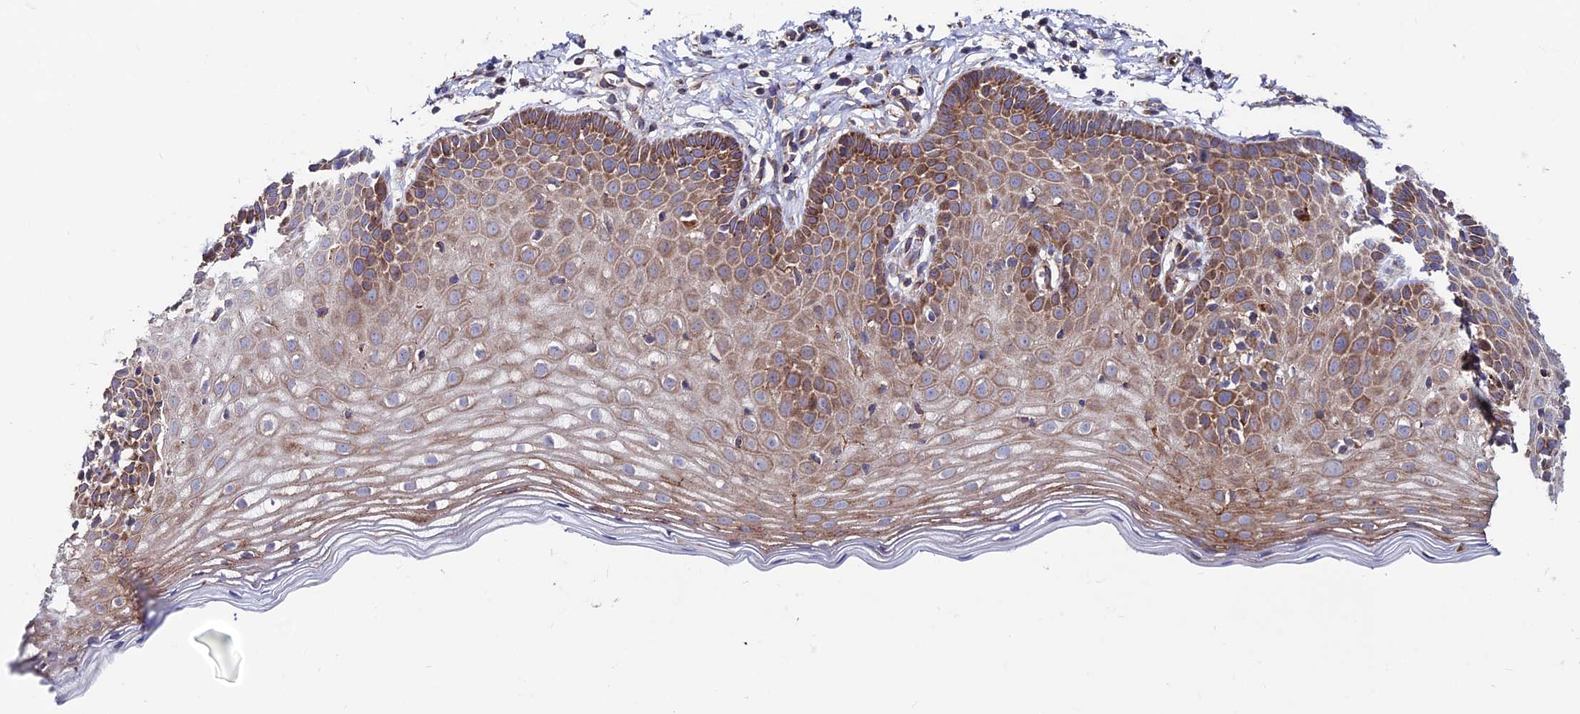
{"staining": {"intensity": "moderate", "quantity": ">75%", "location": "cytoplasmic/membranous"}, "tissue": "cervix", "cell_type": "Glandular cells", "image_type": "normal", "snomed": [{"axis": "morphology", "description": "Normal tissue, NOS"}, {"axis": "topography", "description": "Cervix"}], "caption": "Moderate cytoplasmic/membranous positivity is appreciated in about >75% of glandular cells in normal cervix.", "gene": "EIF3K", "patient": {"sex": "female", "age": 36}}